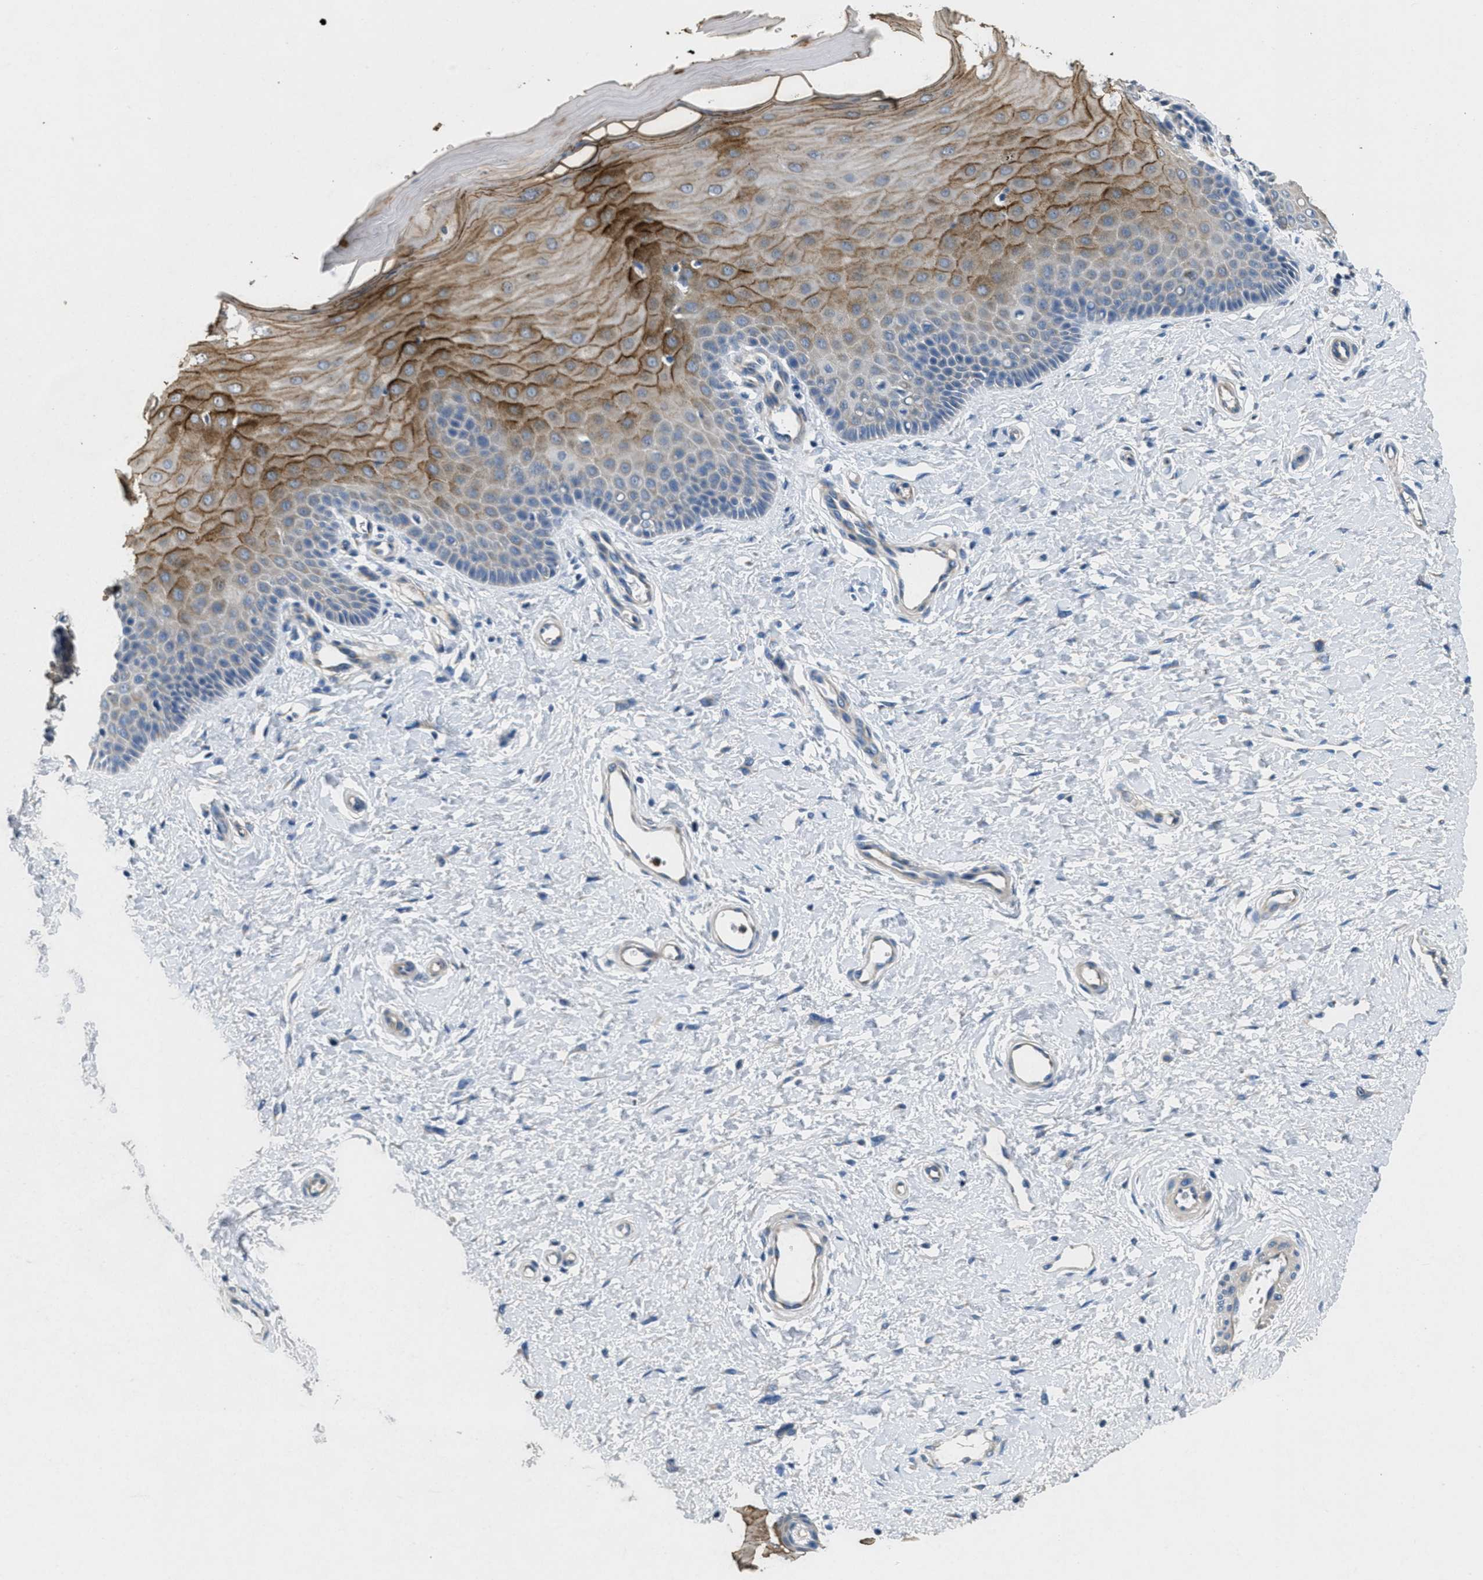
{"staining": {"intensity": "negative", "quantity": "none", "location": "none"}, "tissue": "cervix", "cell_type": "Glandular cells", "image_type": "normal", "snomed": [{"axis": "morphology", "description": "Normal tissue, NOS"}, {"axis": "topography", "description": "Cervix"}], "caption": "Immunohistochemical staining of unremarkable human cervix exhibits no significant staining in glandular cells.", "gene": "TOMM70", "patient": {"sex": "female", "age": 55}}